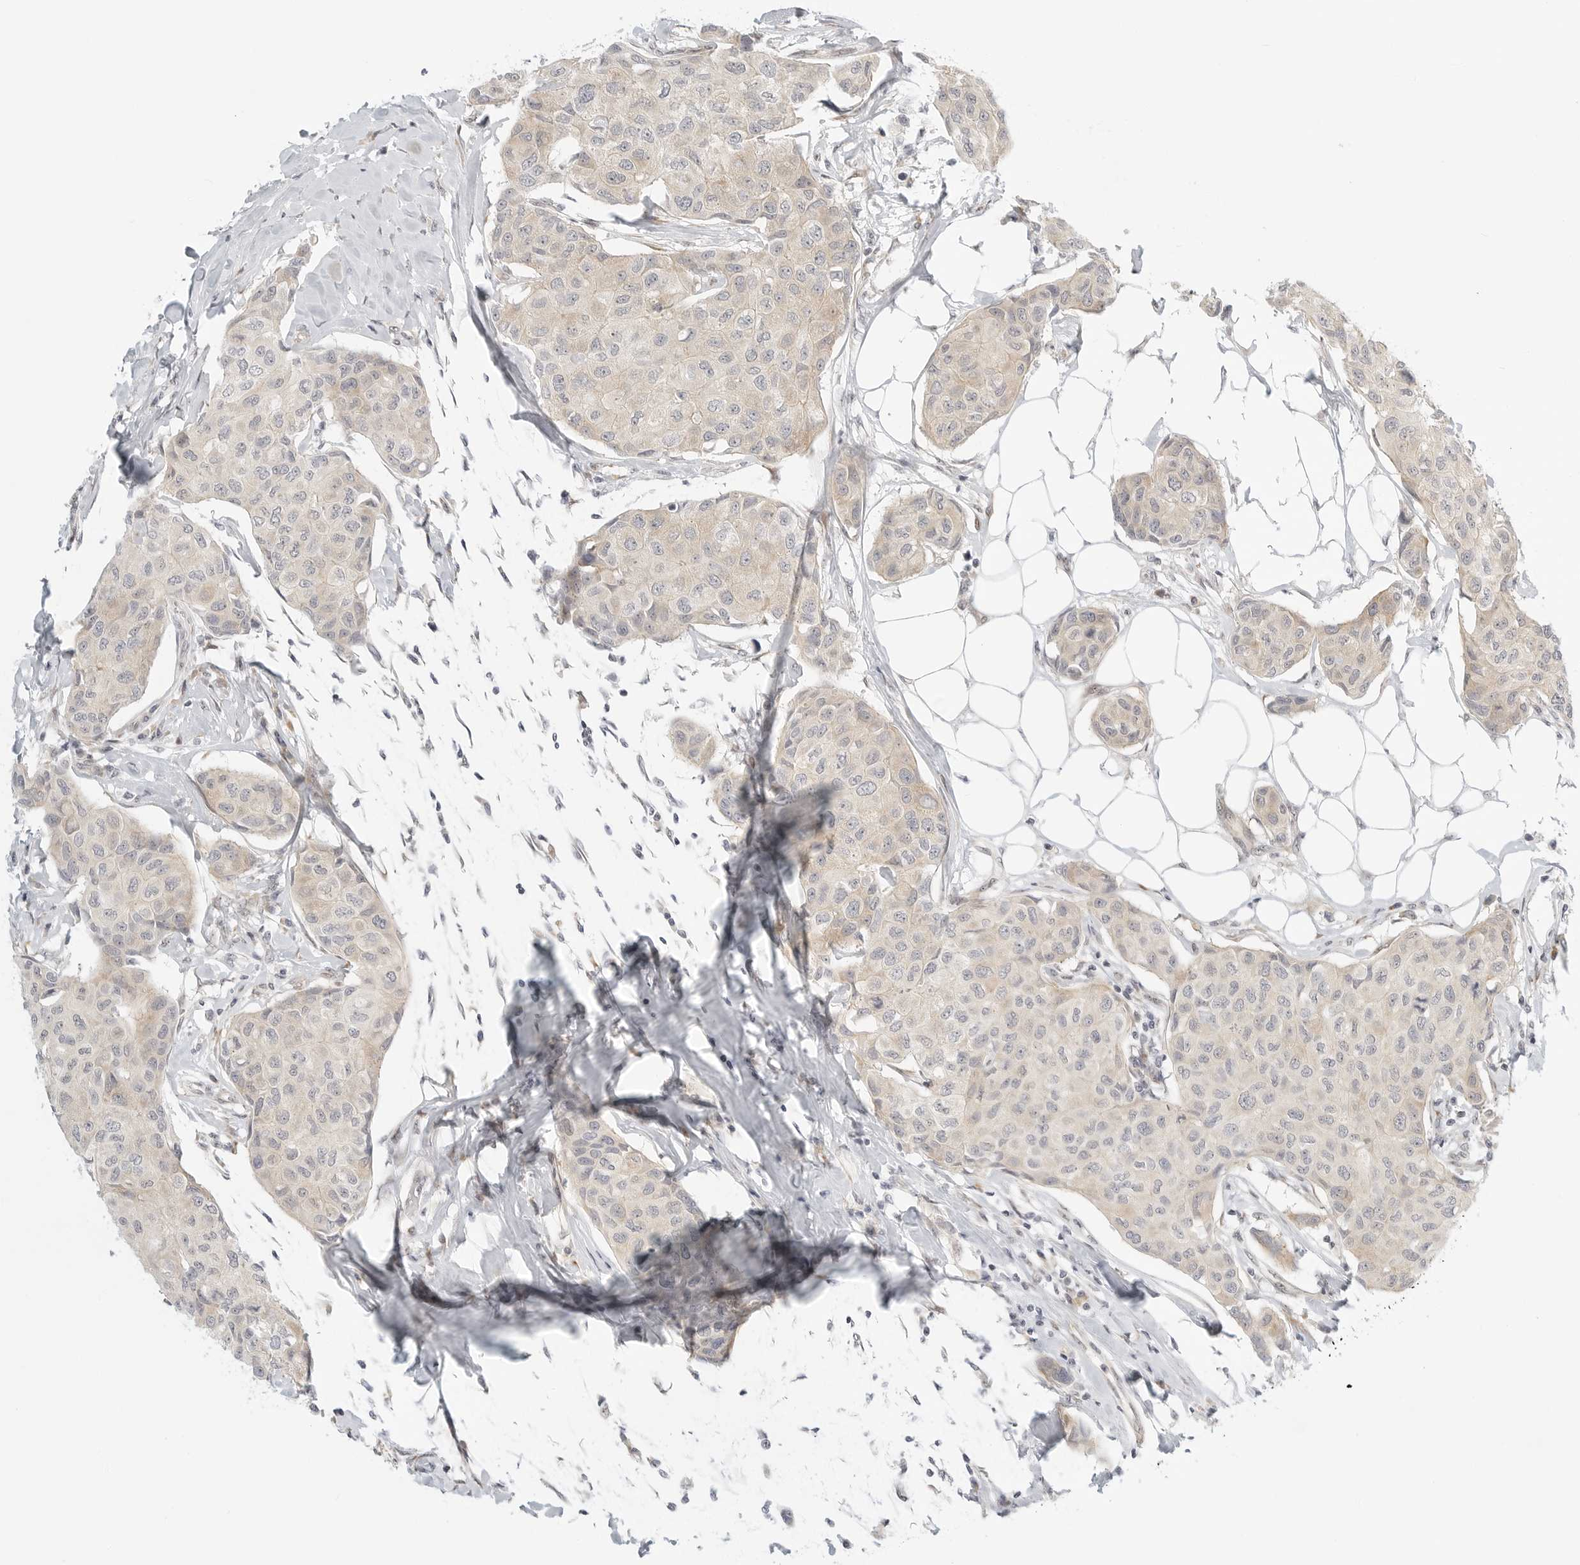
{"staining": {"intensity": "weak", "quantity": "25%-75%", "location": "cytoplasmic/membranous"}, "tissue": "breast cancer", "cell_type": "Tumor cells", "image_type": "cancer", "snomed": [{"axis": "morphology", "description": "Duct carcinoma"}, {"axis": "topography", "description": "Breast"}], "caption": "DAB immunohistochemical staining of intraductal carcinoma (breast) exhibits weak cytoplasmic/membranous protein expression in approximately 25%-75% of tumor cells. The staining was performed using DAB (3,3'-diaminobenzidine) to visualize the protein expression in brown, while the nuclei were stained in blue with hematoxylin (Magnification: 20x).", "gene": "DSCC1", "patient": {"sex": "female", "age": 80}}